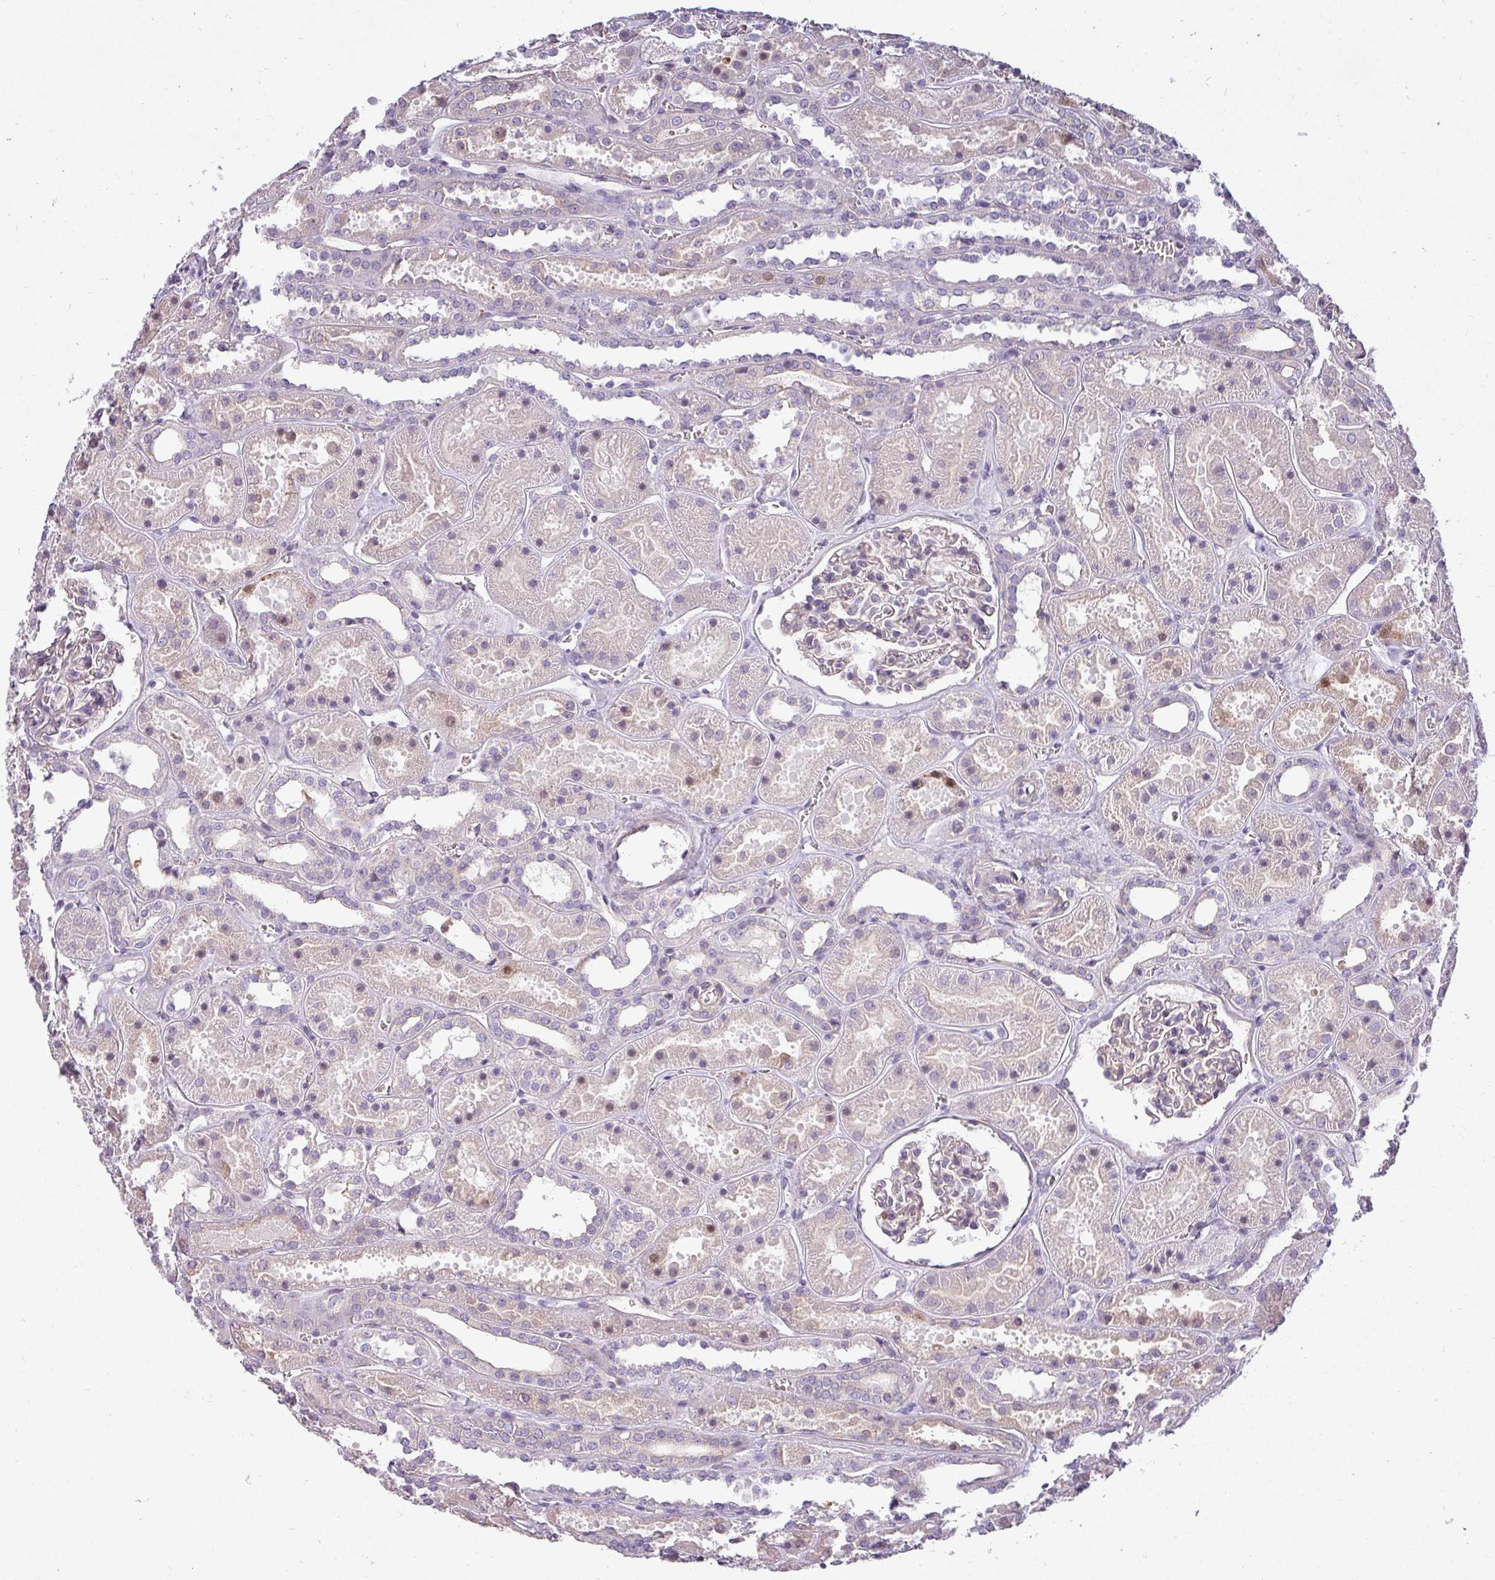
{"staining": {"intensity": "negative", "quantity": "none", "location": "none"}, "tissue": "kidney", "cell_type": "Cells in glomeruli", "image_type": "normal", "snomed": [{"axis": "morphology", "description": "Normal tissue, NOS"}, {"axis": "topography", "description": "Kidney"}], "caption": "Protein analysis of benign kidney reveals no significant expression in cells in glomeruli. (Stains: DAB IHC with hematoxylin counter stain, Microscopy: brightfield microscopy at high magnification).", "gene": "ZNF835", "patient": {"sex": "female", "age": 41}}